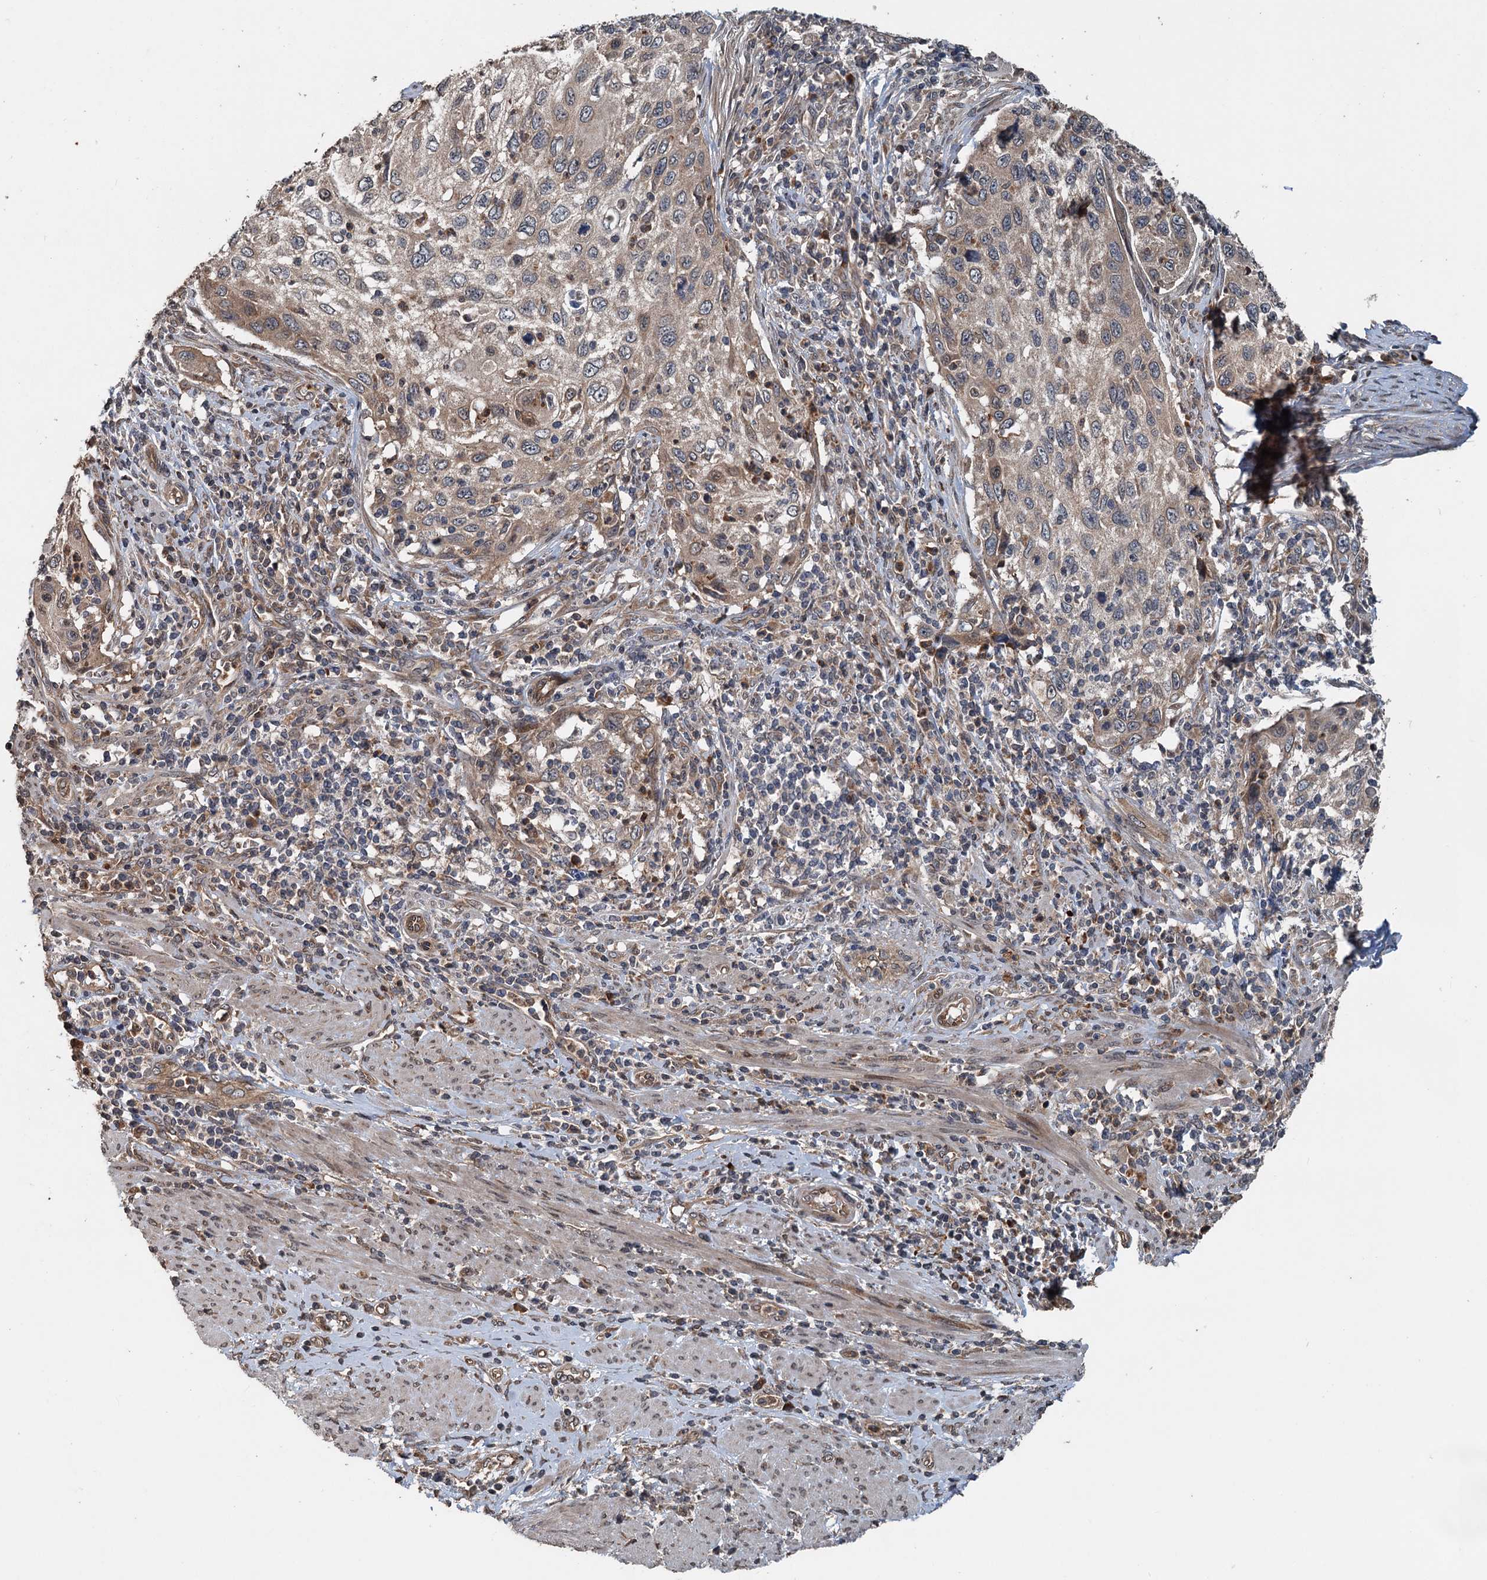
{"staining": {"intensity": "weak", "quantity": "25%-75%", "location": "cytoplasmic/membranous"}, "tissue": "cervical cancer", "cell_type": "Tumor cells", "image_type": "cancer", "snomed": [{"axis": "morphology", "description": "Squamous cell carcinoma, NOS"}, {"axis": "topography", "description": "Cervix"}], "caption": "An immunohistochemistry photomicrograph of tumor tissue is shown. Protein staining in brown highlights weak cytoplasmic/membranous positivity in cervical squamous cell carcinoma within tumor cells.", "gene": "N4BP2L2", "patient": {"sex": "female", "age": 70}}